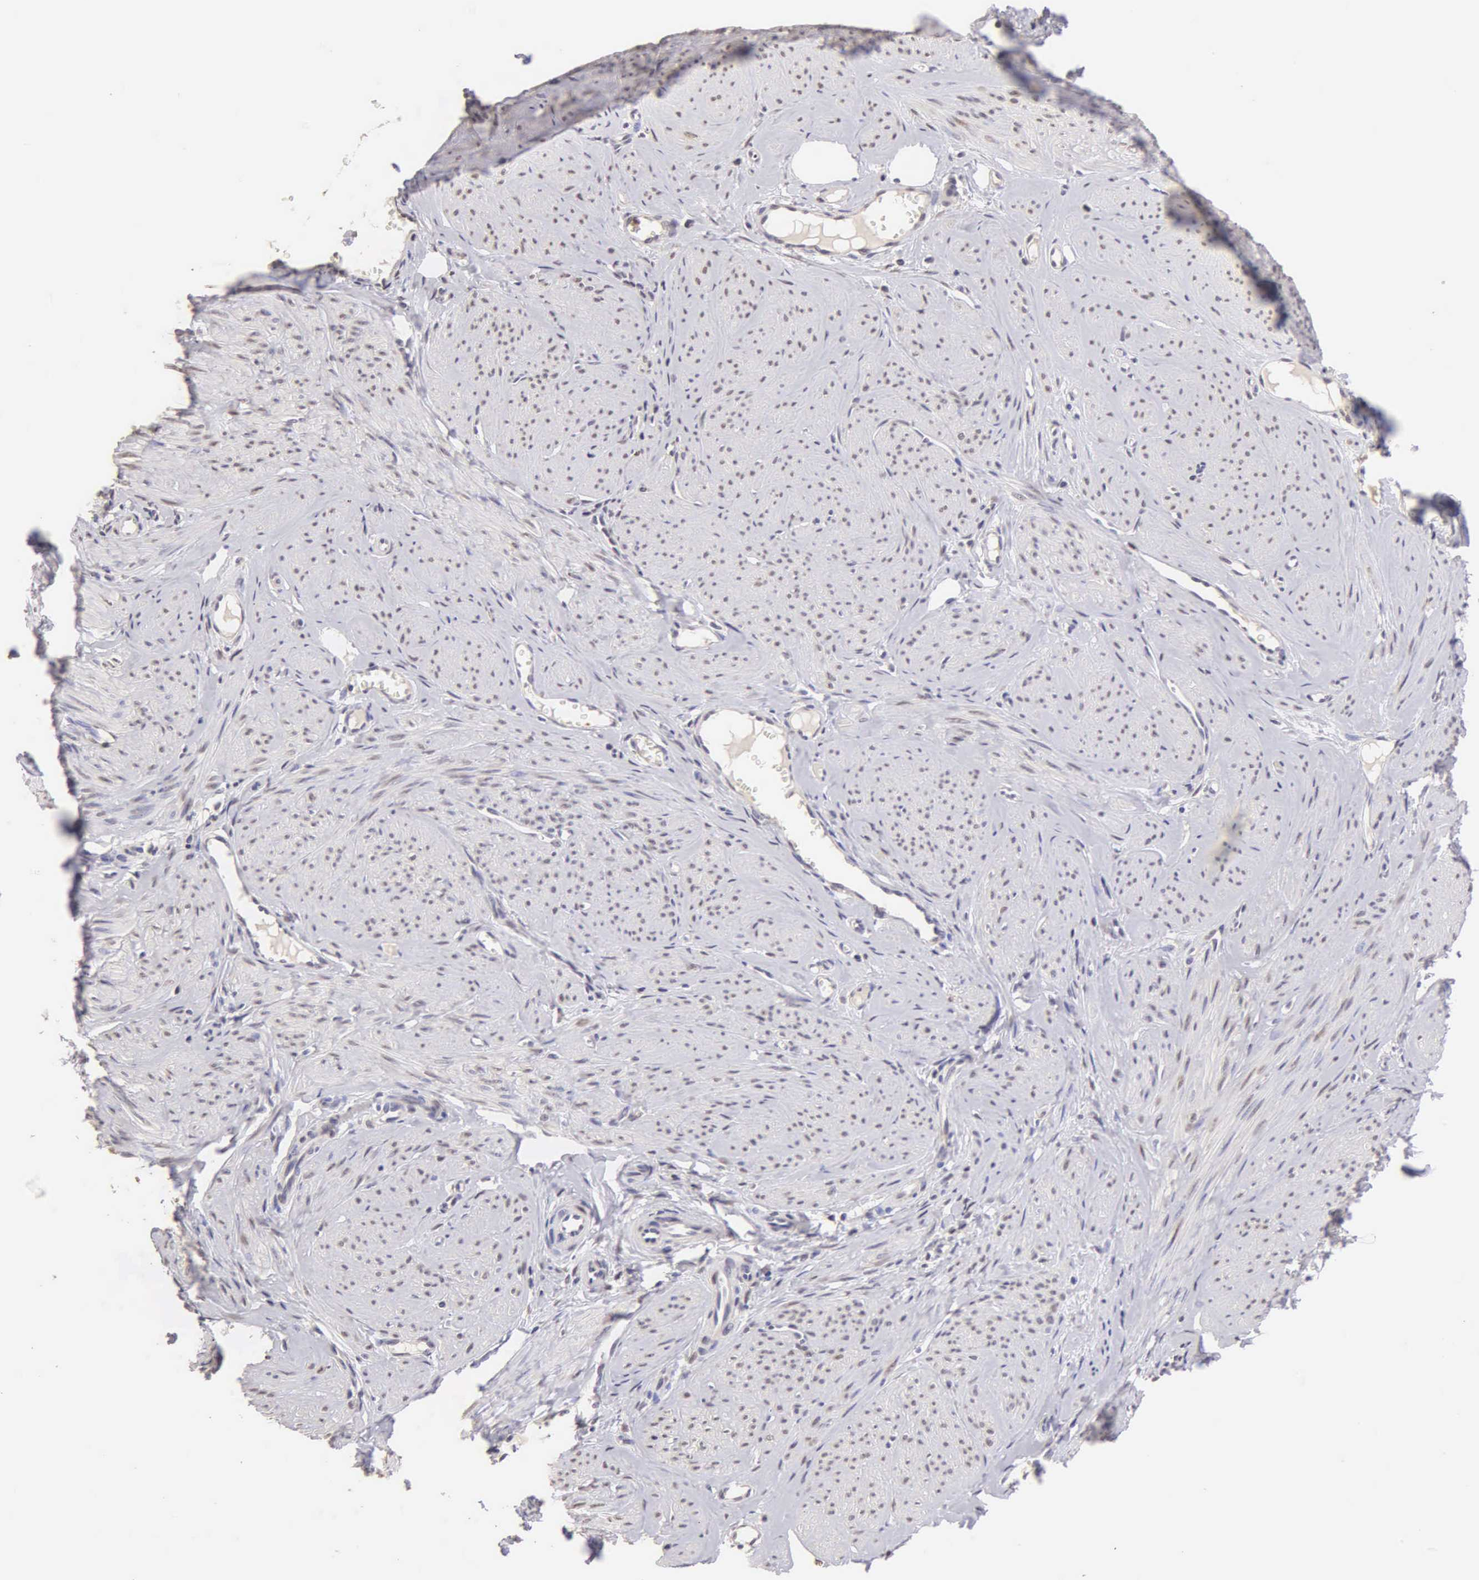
{"staining": {"intensity": "moderate", "quantity": "25%-75%", "location": "nuclear"}, "tissue": "smooth muscle", "cell_type": "Smooth muscle cells", "image_type": "normal", "snomed": [{"axis": "morphology", "description": "Normal tissue, NOS"}, {"axis": "topography", "description": "Uterus"}], "caption": "Smooth muscle stained with DAB (3,3'-diaminobenzidine) immunohistochemistry (IHC) exhibits medium levels of moderate nuclear positivity in about 25%-75% of smooth muscle cells.", "gene": "MKI67", "patient": {"sex": "female", "age": 45}}